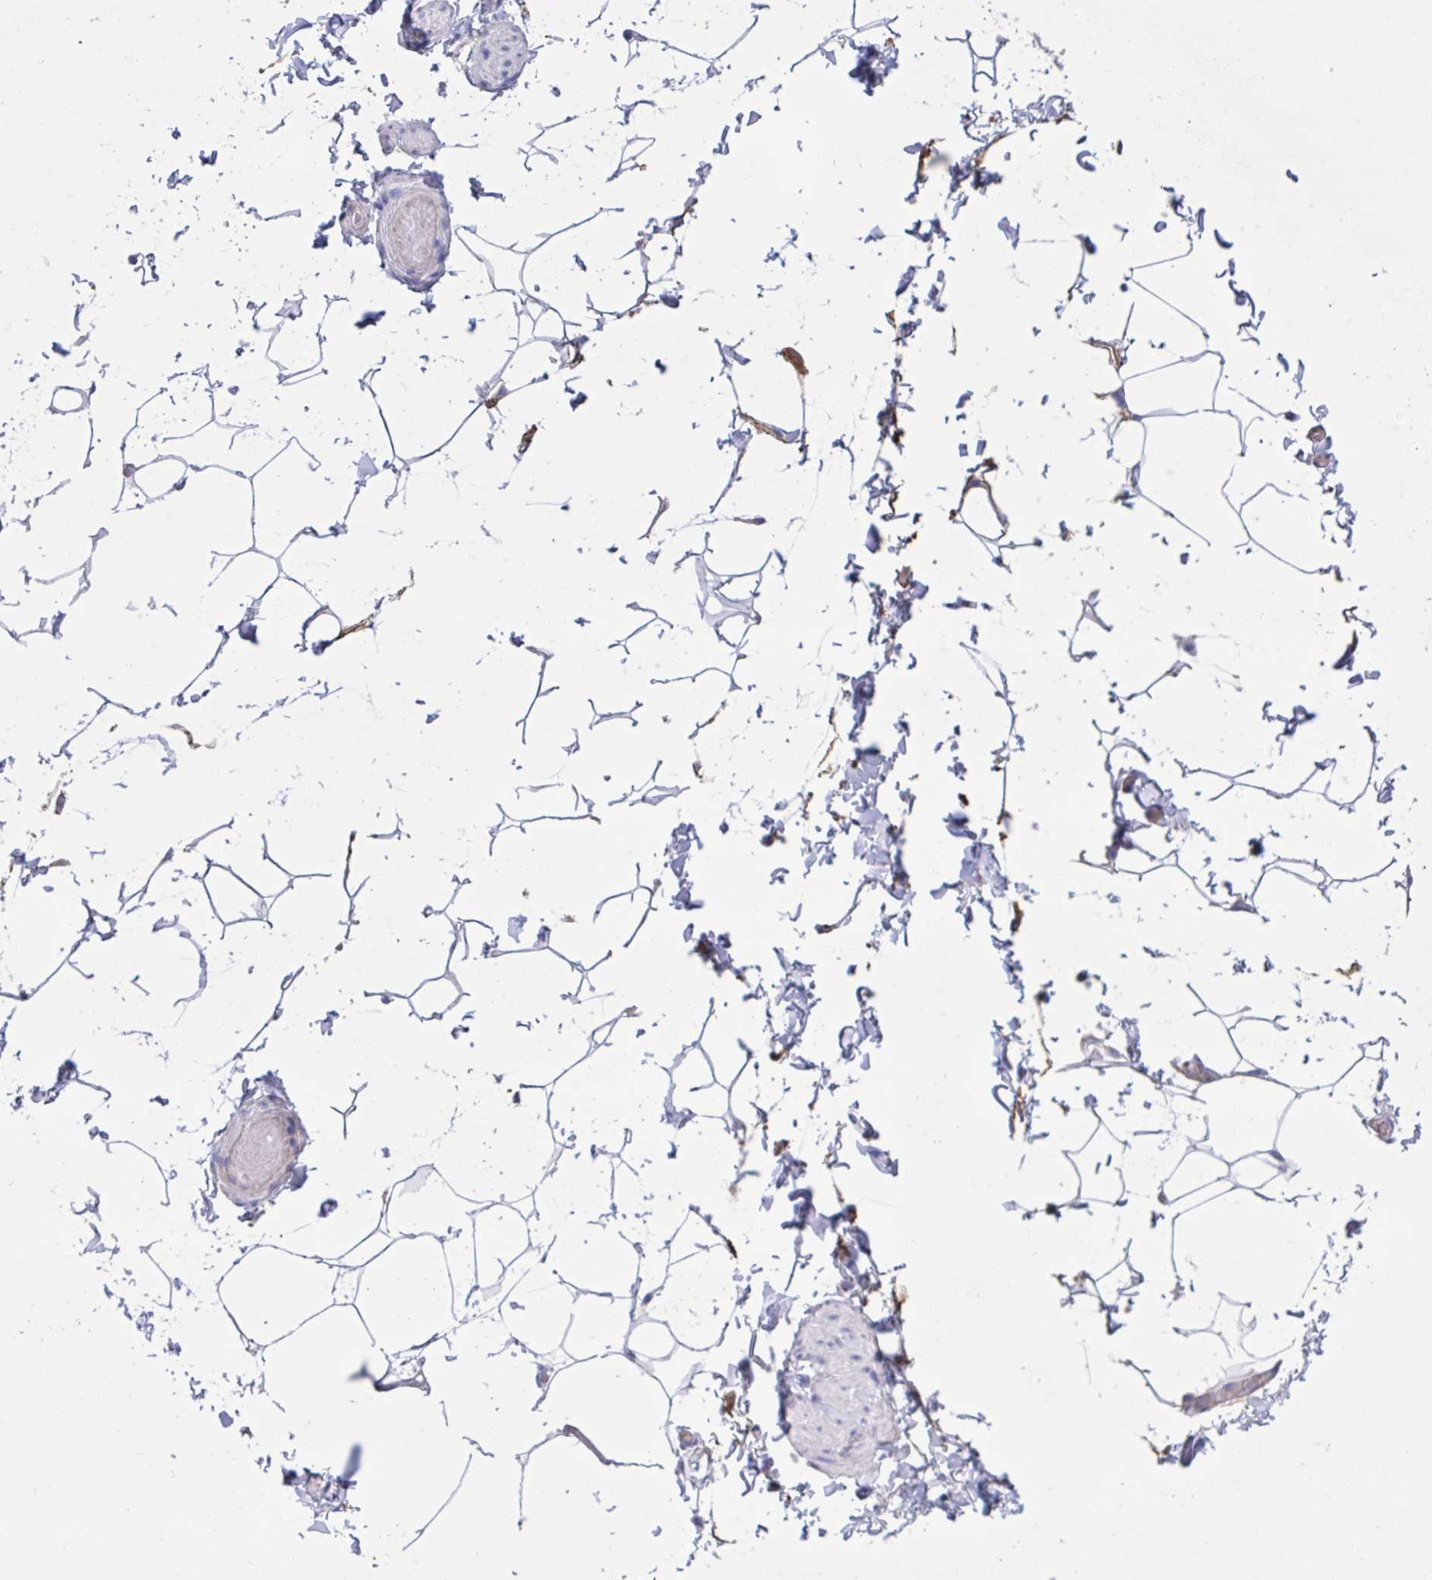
{"staining": {"intensity": "negative", "quantity": "none", "location": "none"}, "tissue": "adipose tissue", "cell_type": "Adipocytes", "image_type": "normal", "snomed": [{"axis": "morphology", "description": "Normal tissue, NOS"}, {"axis": "topography", "description": "Soft tissue"}, {"axis": "topography", "description": "Adipose tissue"}, {"axis": "topography", "description": "Vascular tissue"}, {"axis": "topography", "description": "Peripheral nerve tissue"}], "caption": "This is a micrograph of immunohistochemistry (IHC) staining of benign adipose tissue, which shows no positivity in adipocytes.", "gene": "SLC66A1", "patient": {"sex": "male", "age": 29}}